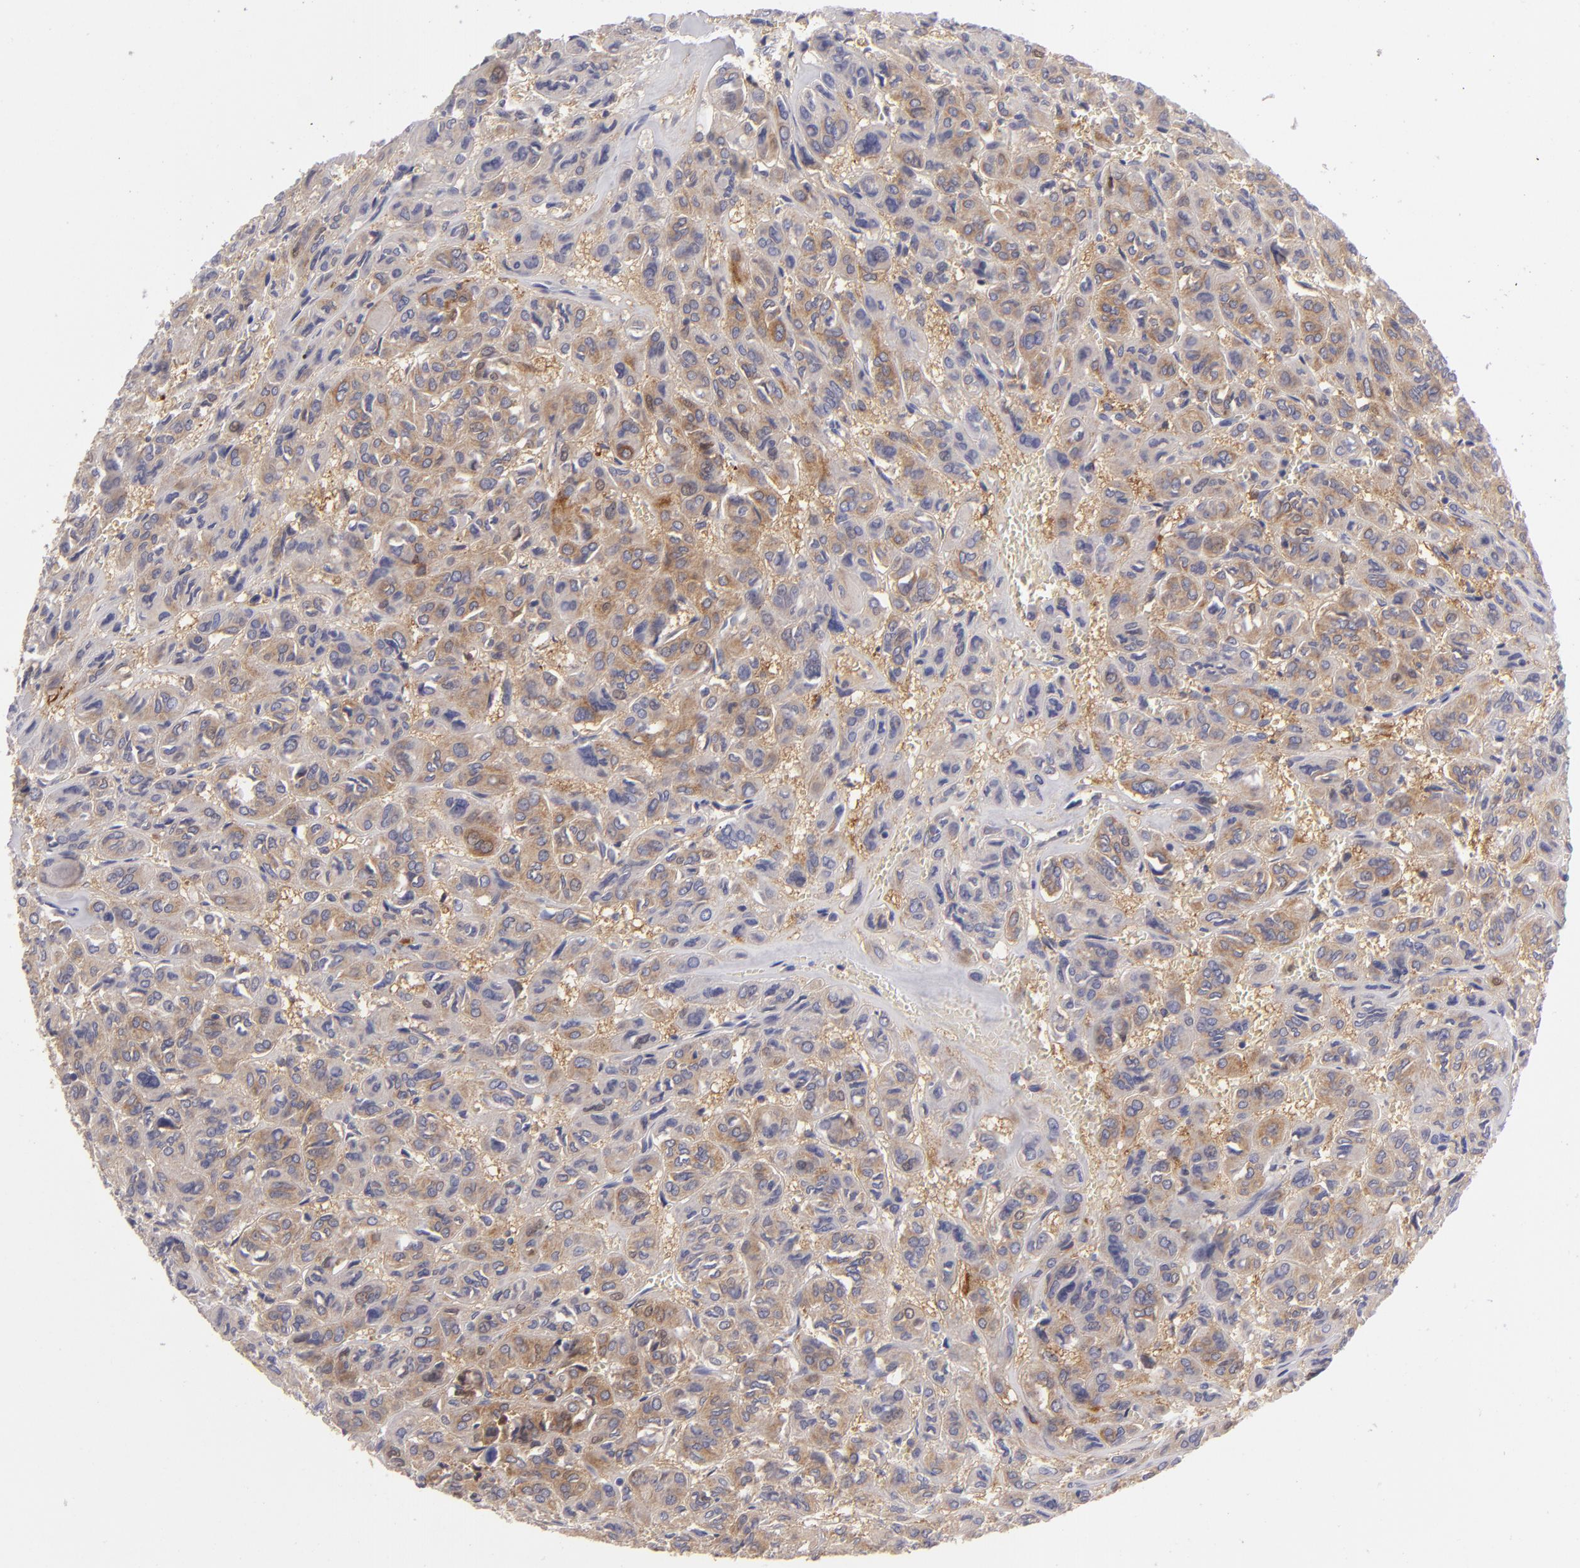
{"staining": {"intensity": "moderate", "quantity": ">75%", "location": "cytoplasmic/membranous"}, "tissue": "thyroid cancer", "cell_type": "Tumor cells", "image_type": "cancer", "snomed": [{"axis": "morphology", "description": "Follicular adenoma carcinoma, NOS"}, {"axis": "topography", "description": "Thyroid gland"}], "caption": "Protein staining displays moderate cytoplasmic/membranous positivity in about >75% of tumor cells in thyroid cancer.", "gene": "MMP10", "patient": {"sex": "female", "age": 71}}